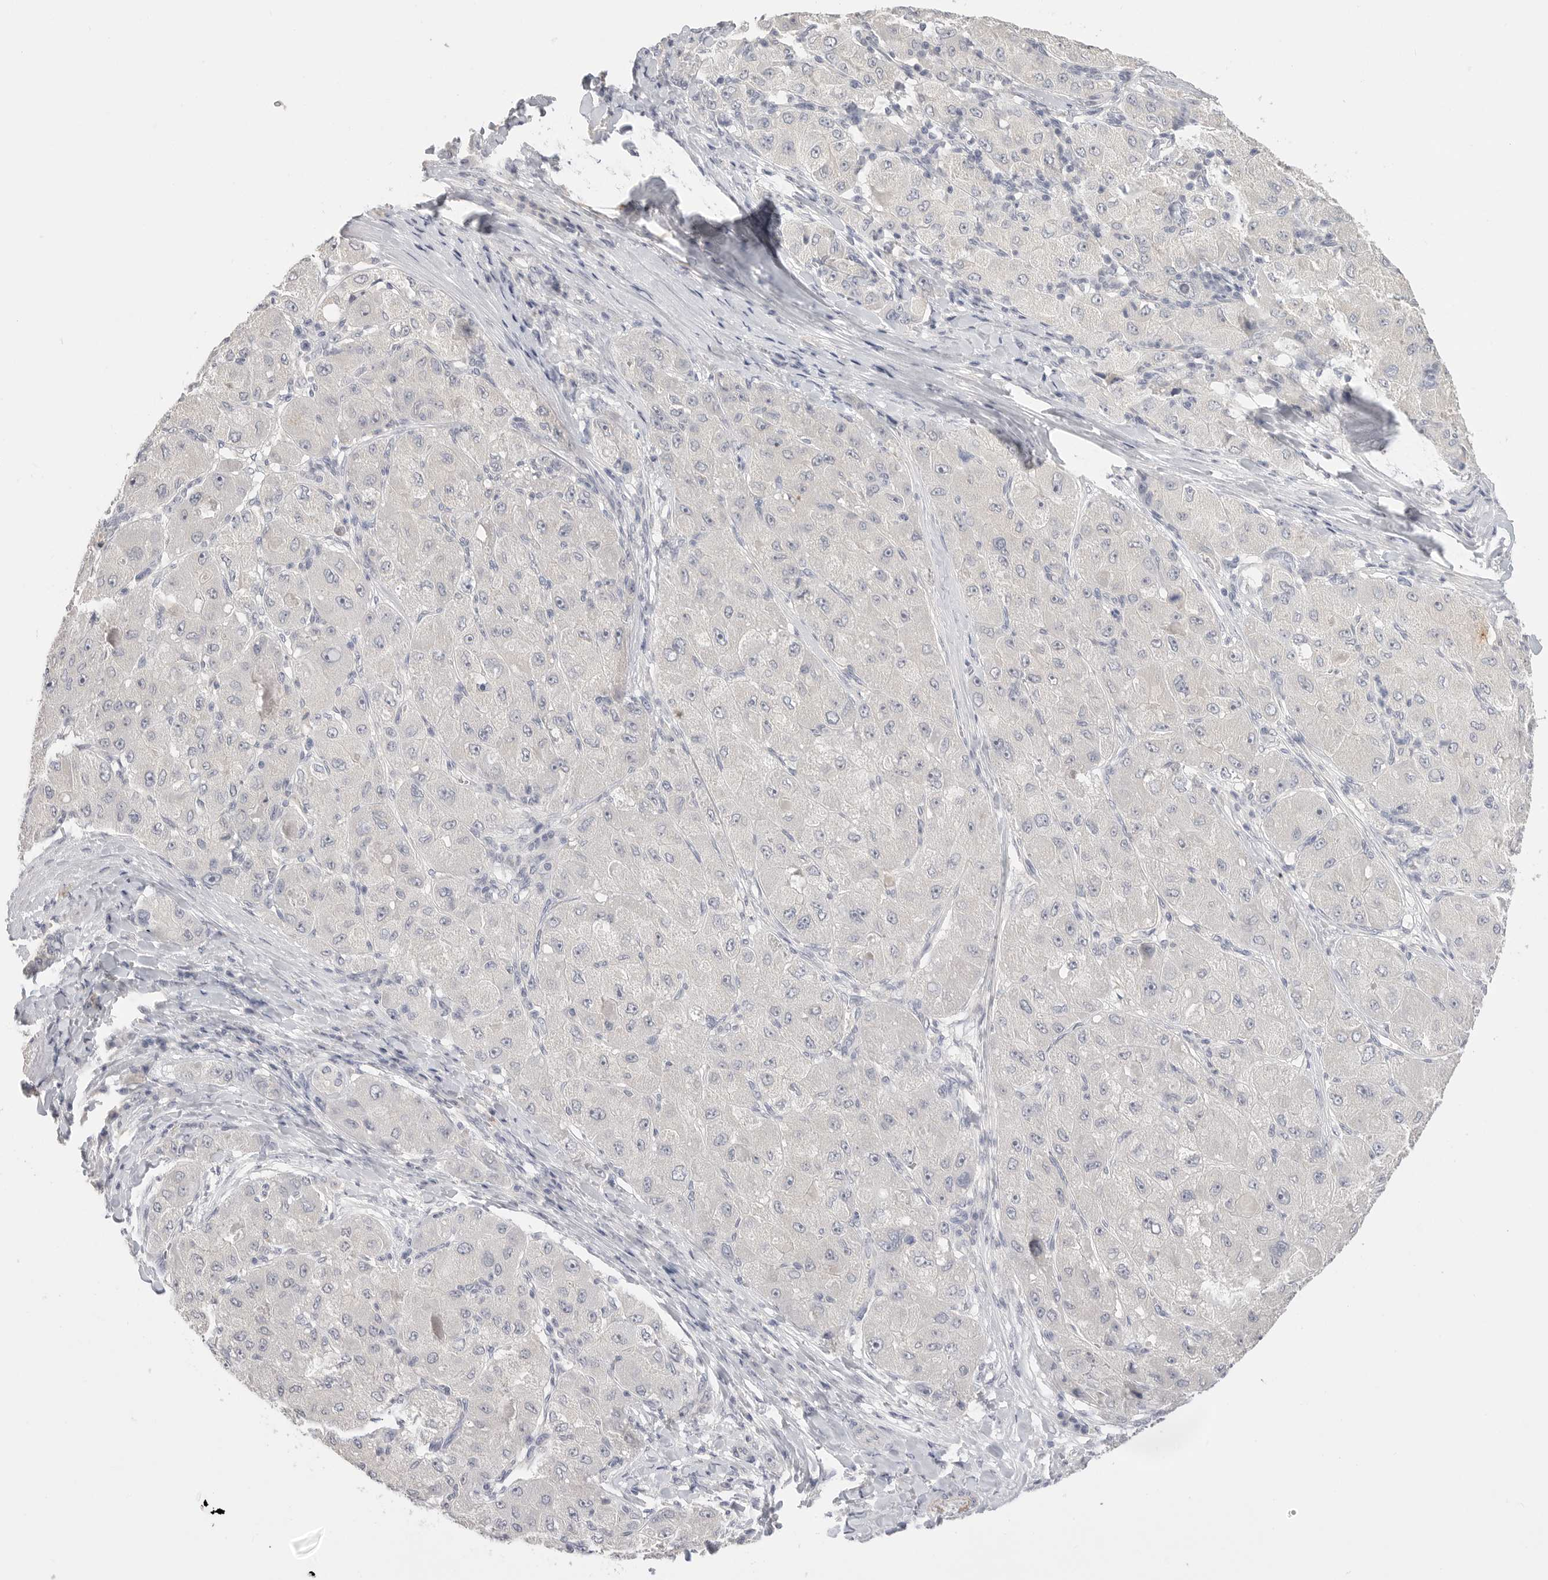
{"staining": {"intensity": "negative", "quantity": "none", "location": "none"}, "tissue": "liver cancer", "cell_type": "Tumor cells", "image_type": "cancer", "snomed": [{"axis": "morphology", "description": "Carcinoma, Hepatocellular, NOS"}, {"axis": "topography", "description": "Liver"}], "caption": "Tumor cells are negative for protein expression in human hepatocellular carcinoma (liver). The staining was performed using DAB (3,3'-diaminobenzidine) to visualize the protein expression in brown, while the nuclei were stained in blue with hematoxylin (Magnification: 20x).", "gene": "FBN2", "patient": {"sex": "male", "age": 80}}